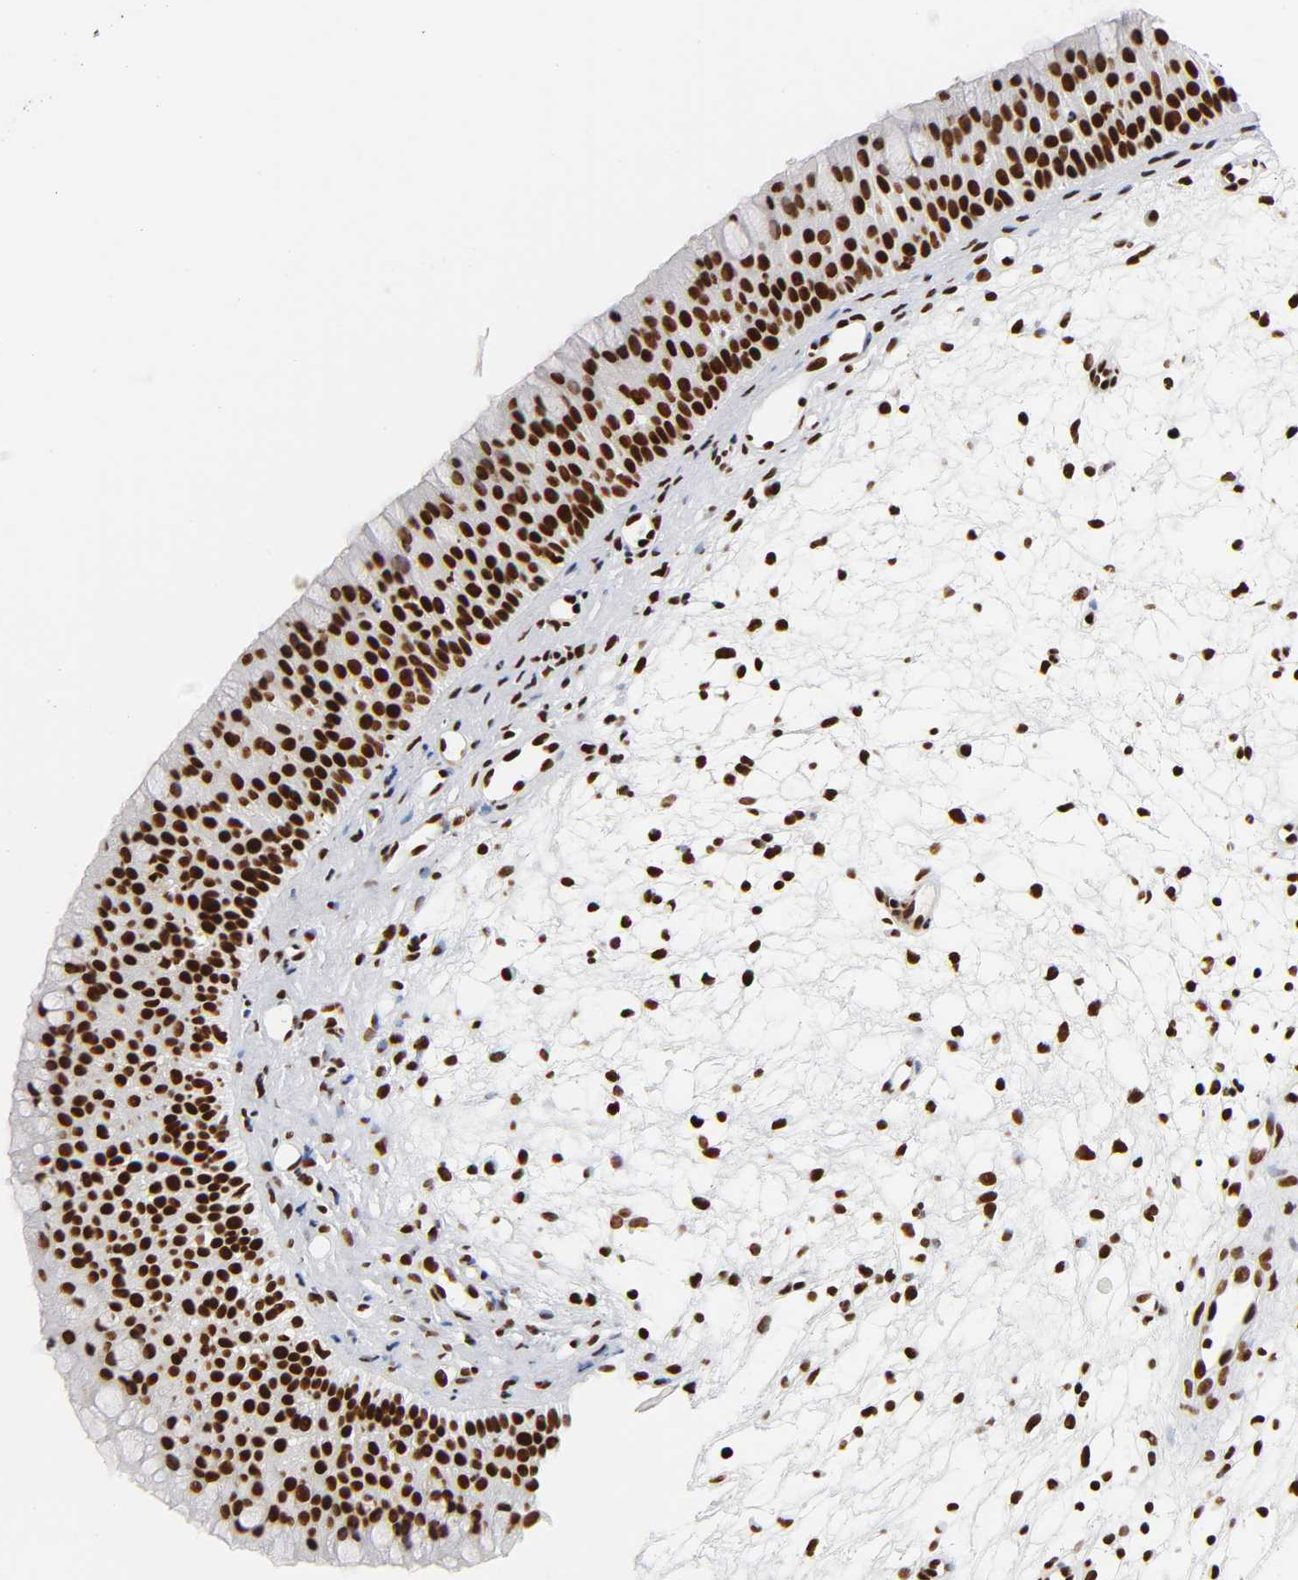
{"staining": {"intensity": "strong", "quantity": ">75%", "location": "nuclear"}, "tissue": "nasopharynx", "cell_type": "Respiratory epithelial cells", "image_type": "normal", "snomed": [{"axis": "morphology", "description": "Normal tissue, NOS"}, {"axis": "topography", "description": "Nasopharynx"}], "caption": "The micrograph demonstrates staining of normal nasopharynx, revealing strong nuclear protein positivity (brown color) within respiratory epithelial cells. Immunohistochemistry (ihc) stains the protein of interest in brown and the nuclei are stained blue.", "gene": "XRCC6", "patient": {"sex": "female", "age": 54}}